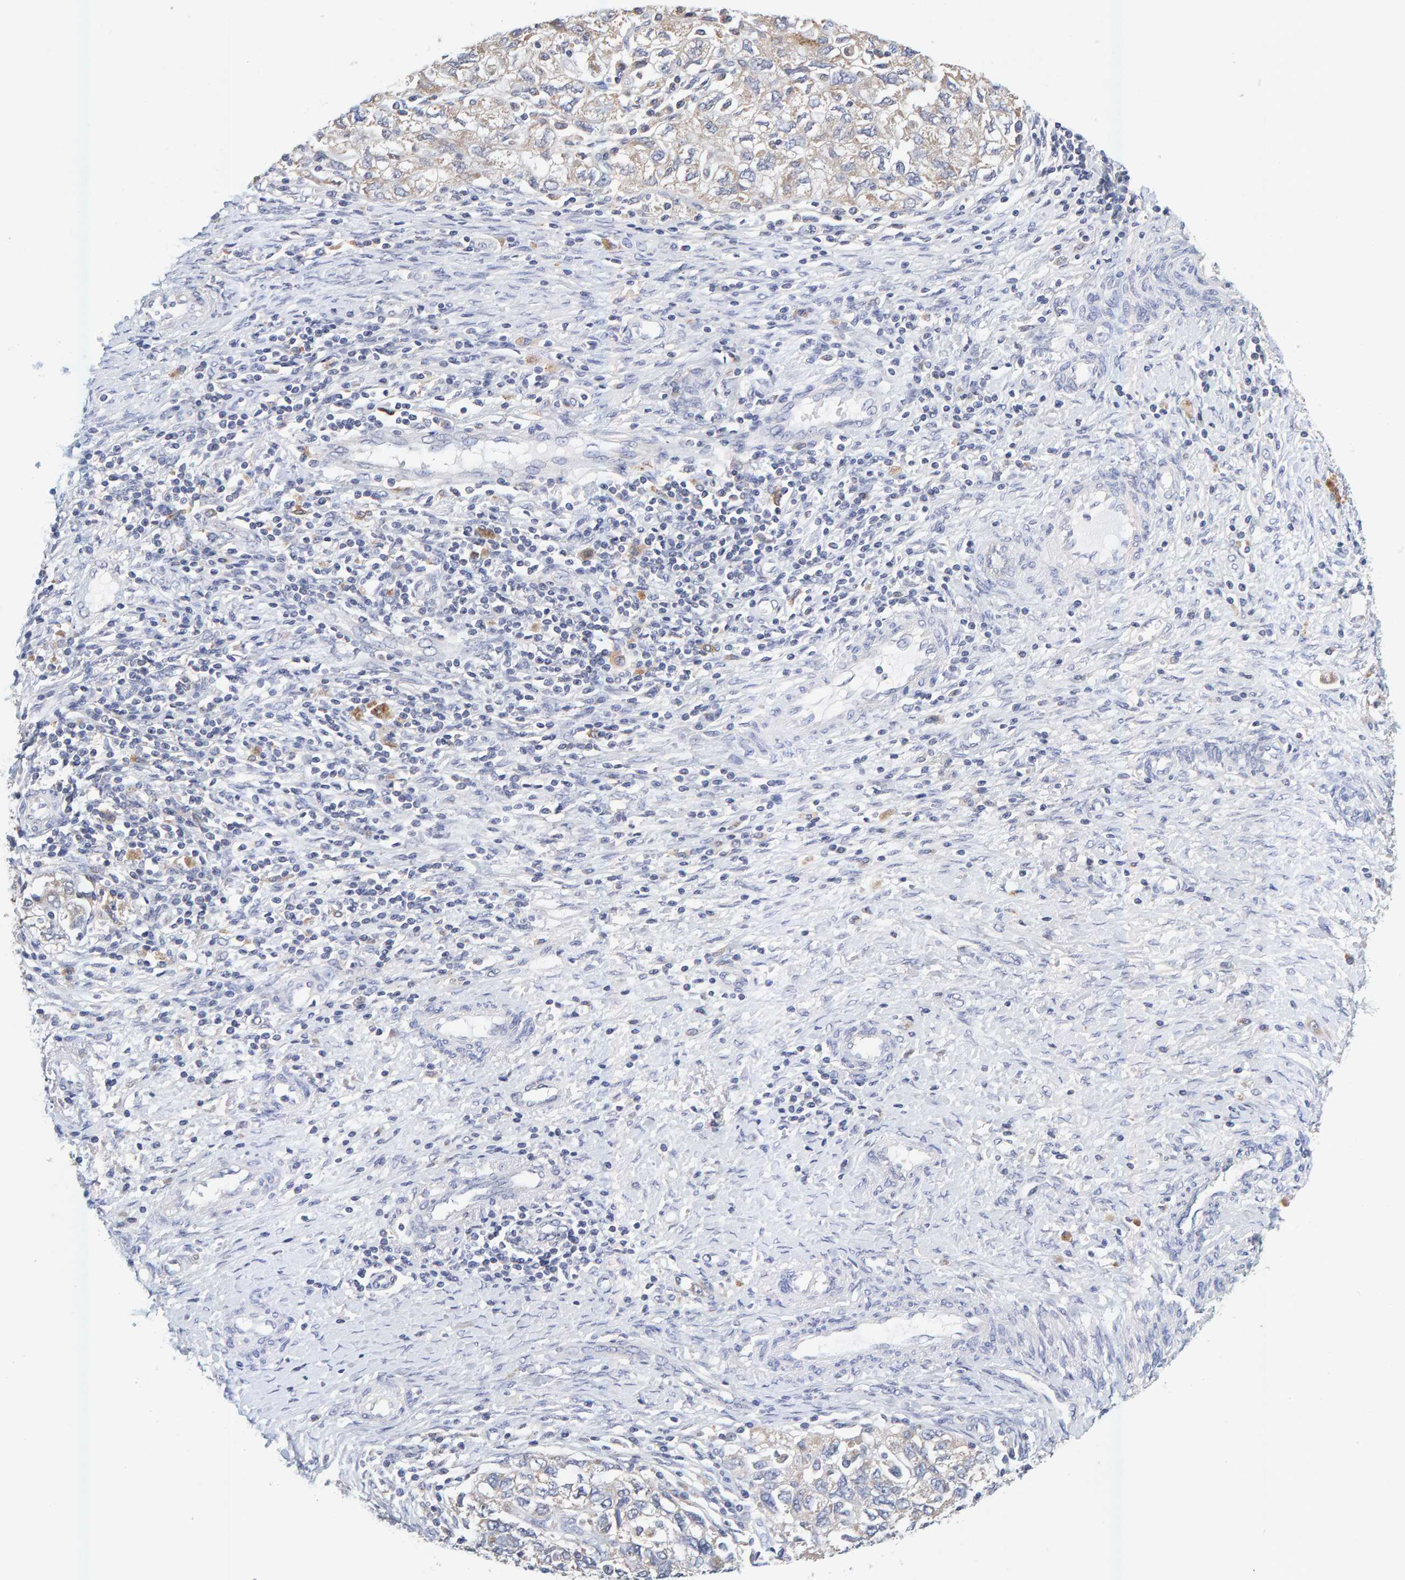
{"staining": {"intensity": "weak", "quantity": "25%-75%", "location": "cytoplasmic/membranous"}, "tissue": "ovarian cancer", "cell_type": "Tumor cells", "image_type": "cancer", "snomed": [{"axis": "morphology", "description": "Carcinoma, NOS"}, {"axis": "morphology", "description": "Cystadenocarcinoma, serous, NOS"}, {"axis": "topography", "description": "Ovary"}], "caption": "Tumor cells reveal weak cytoplasmic/membranous expression in approximately 25%-75% of cells in ovarian serous cystadenocarcinoma. (brown staining indicates protein expression, while blue staining denotes nuclei).", "gene": "SGPL1", "patient": {"sex": "female", "age": 69}}